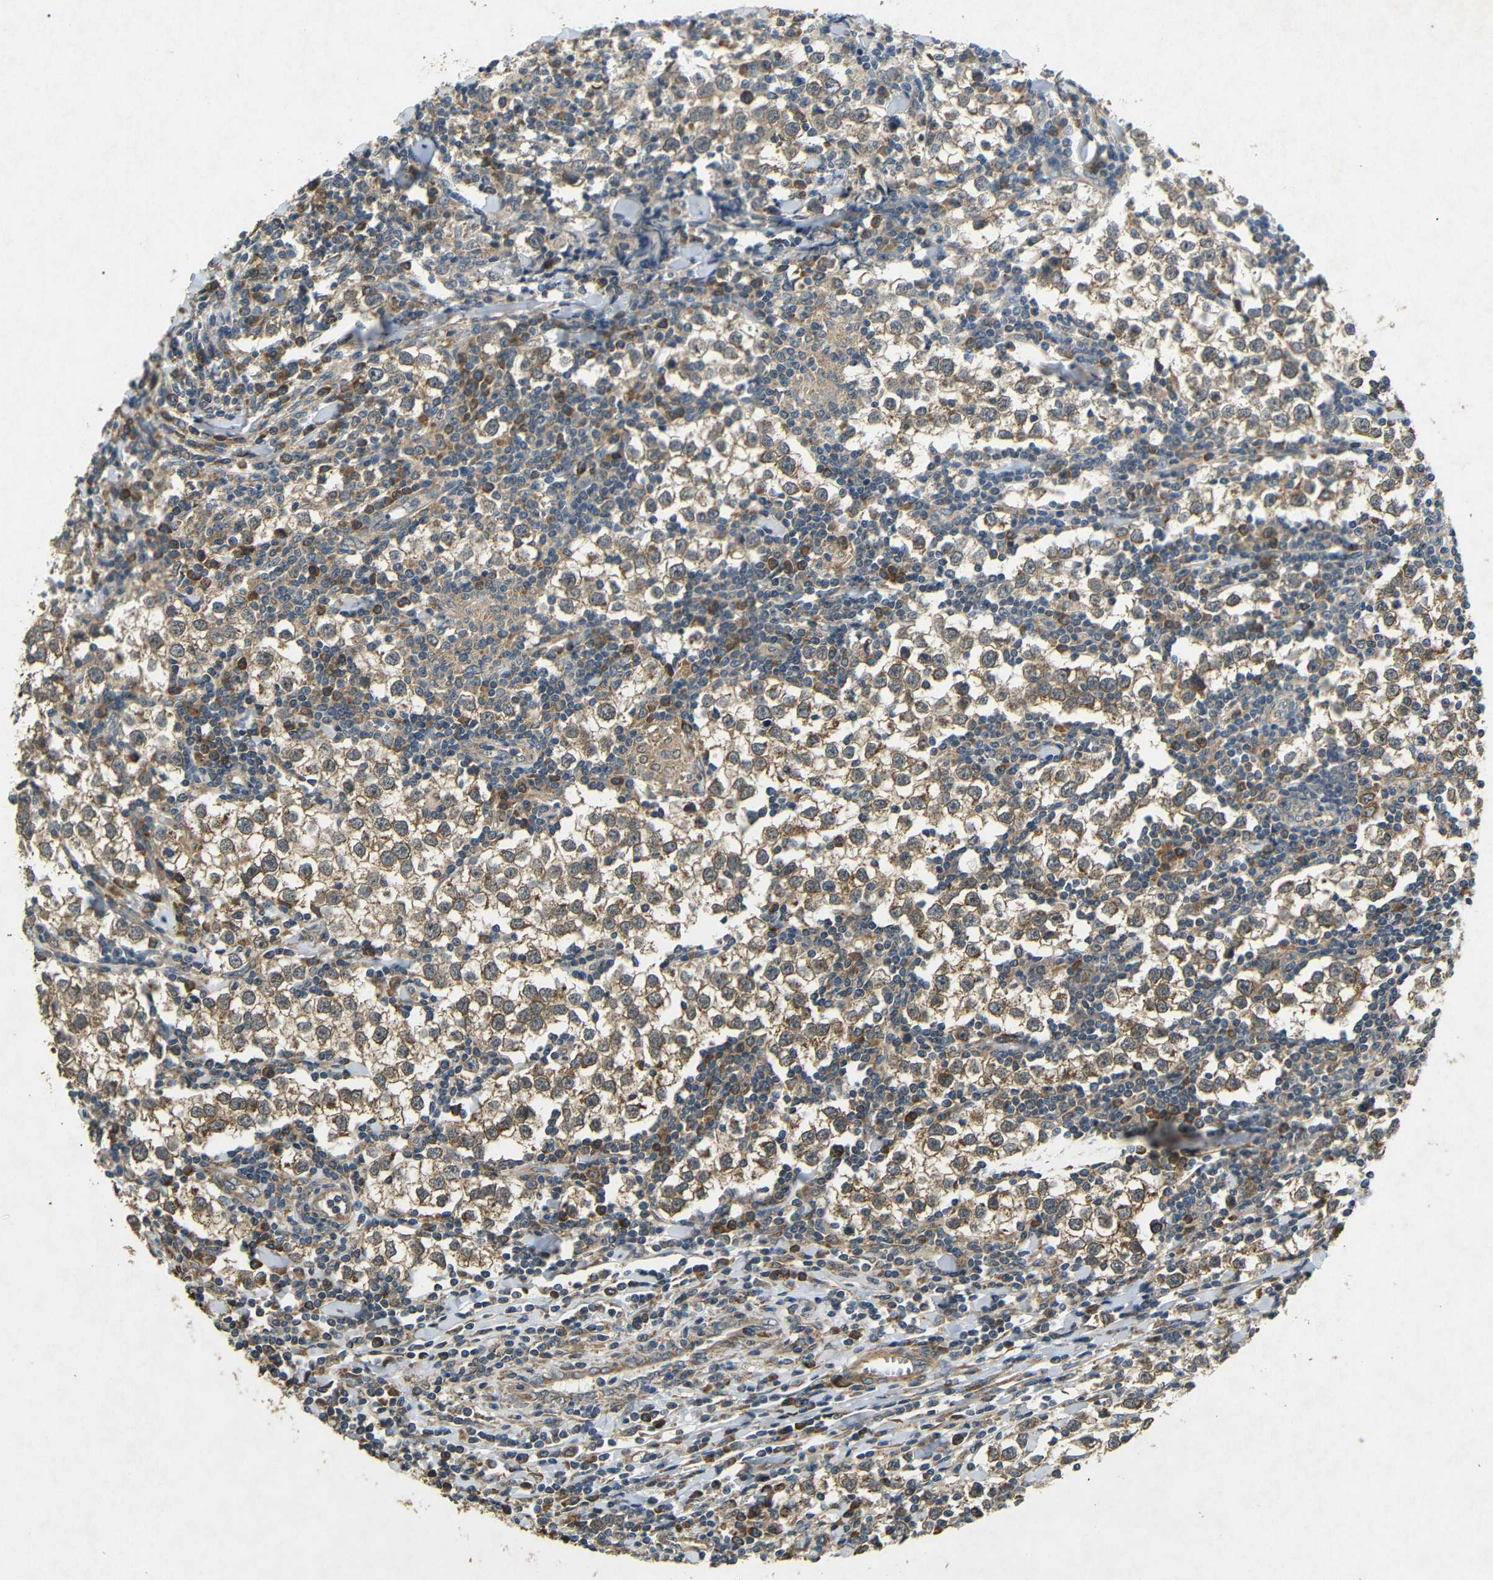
{"staining": {"intensity": "moderate", "quantity": "25%-75%", "location": "cytoplasmic/membranous"}, "tissue": "testis cancer", "cell_type": "Tumor cells", "image_type": "cancer", "snomed": [{"axis": "morphology", "description": "Seminoma, NOS"}, {"axis": "morphology", "description": "Carcinoma, Embryonal, NOS"}, {"axis": "topography", "description": "Testis"}], "caption": "IHC of testis cancer displays medium levels of moderate cytoplasmic/membranous positivity in approximately 25%-75% of tumor cells.", "gene": "BNIP3", "patient": {"sex": "male", "age": 36}}